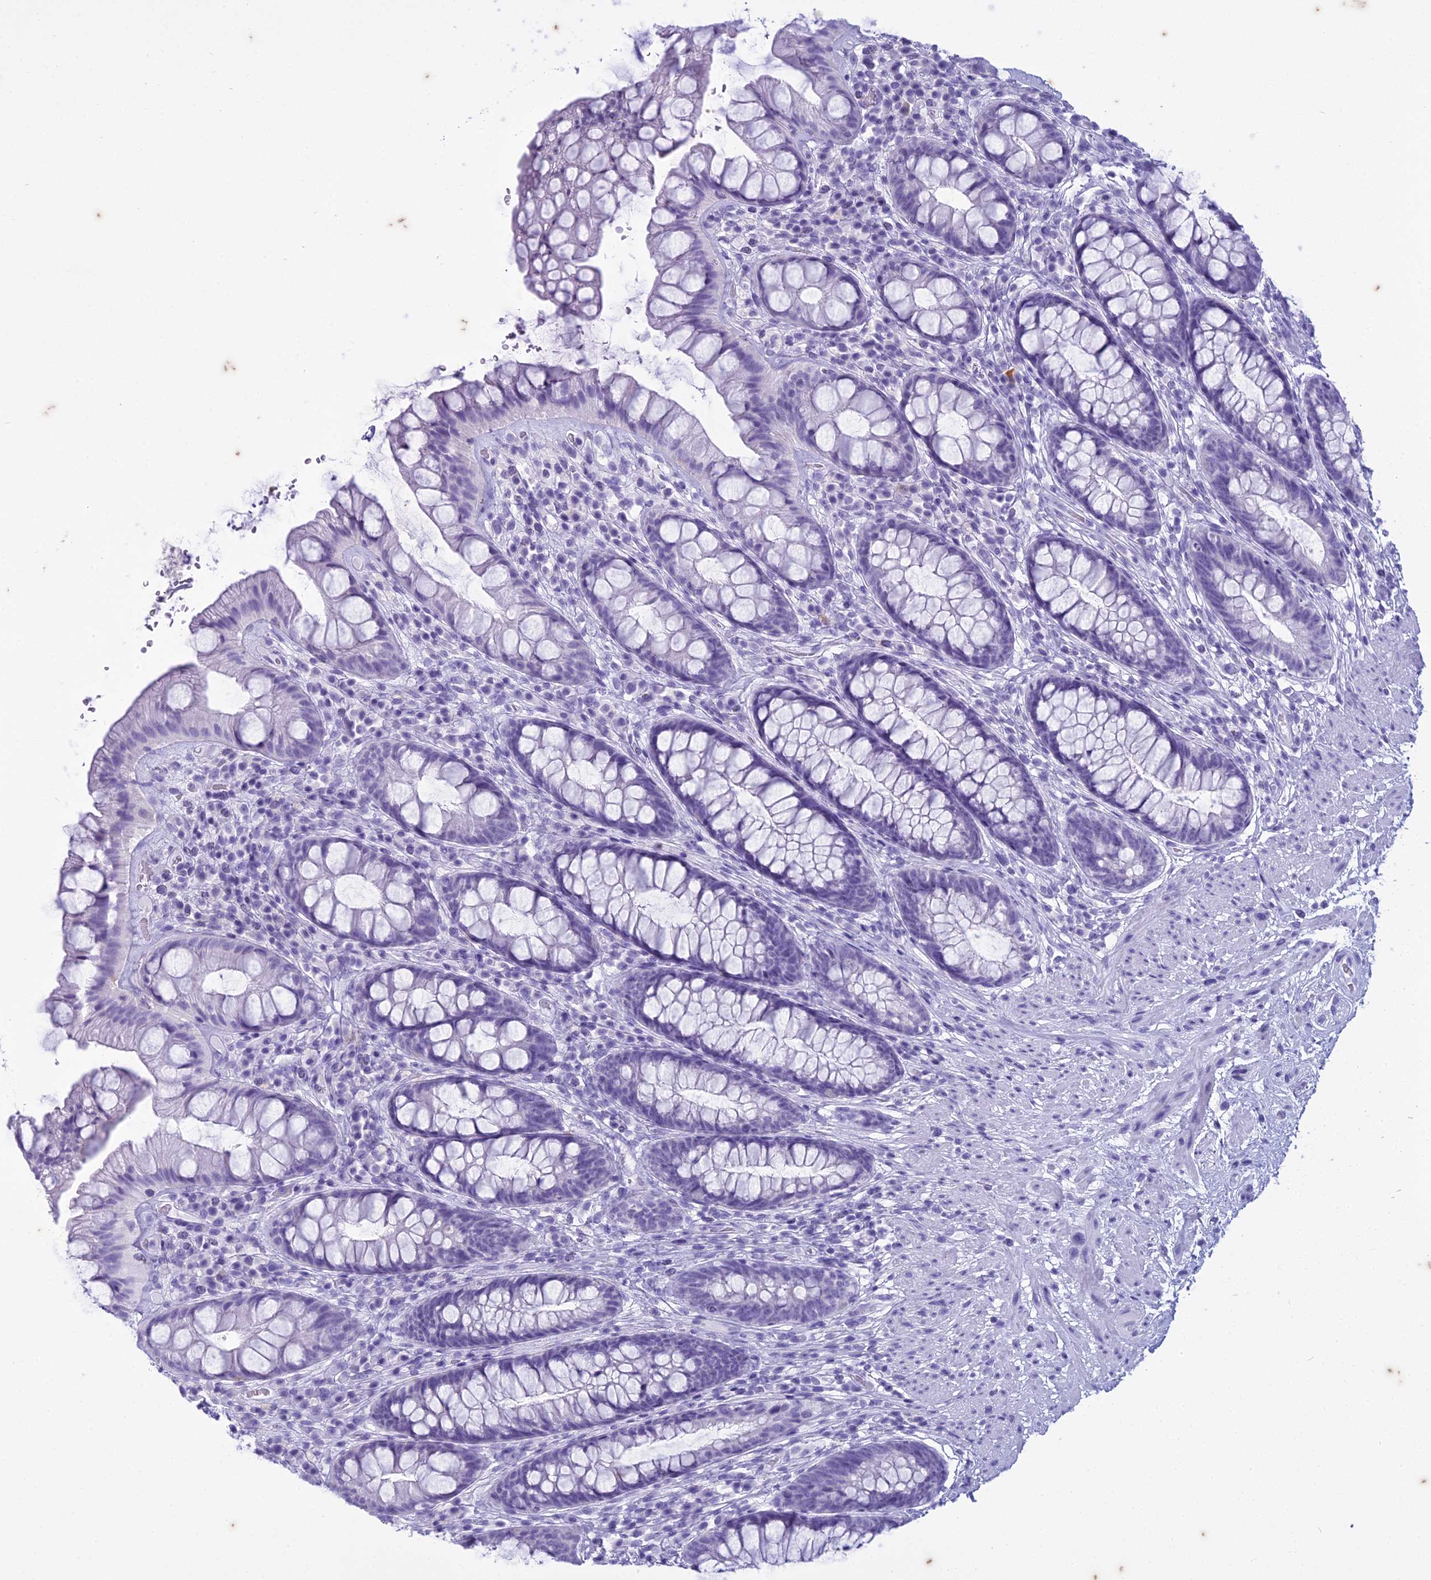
{"staining": {"intensity": "negative", "quantity": "none", "location": "none"}, "tissue": "rectum", "cell_type": "Glandular cells", "image_type": "normal", "snomed": [{"axis": "morphology", "description": "Normal tissue, NOS"}, {"axis": "topography", "description": "Rectum"}], "caption": "Rectum was stained to show a protein in brown. There is no significant positivity in glandular cells. (Brightfield microscopy of DAB (3,3'-diaminobenzidine) immunohistochemistry at high magnification).", "gene": "HMGB4", "patient": {"sex": "male", "age": 74}}